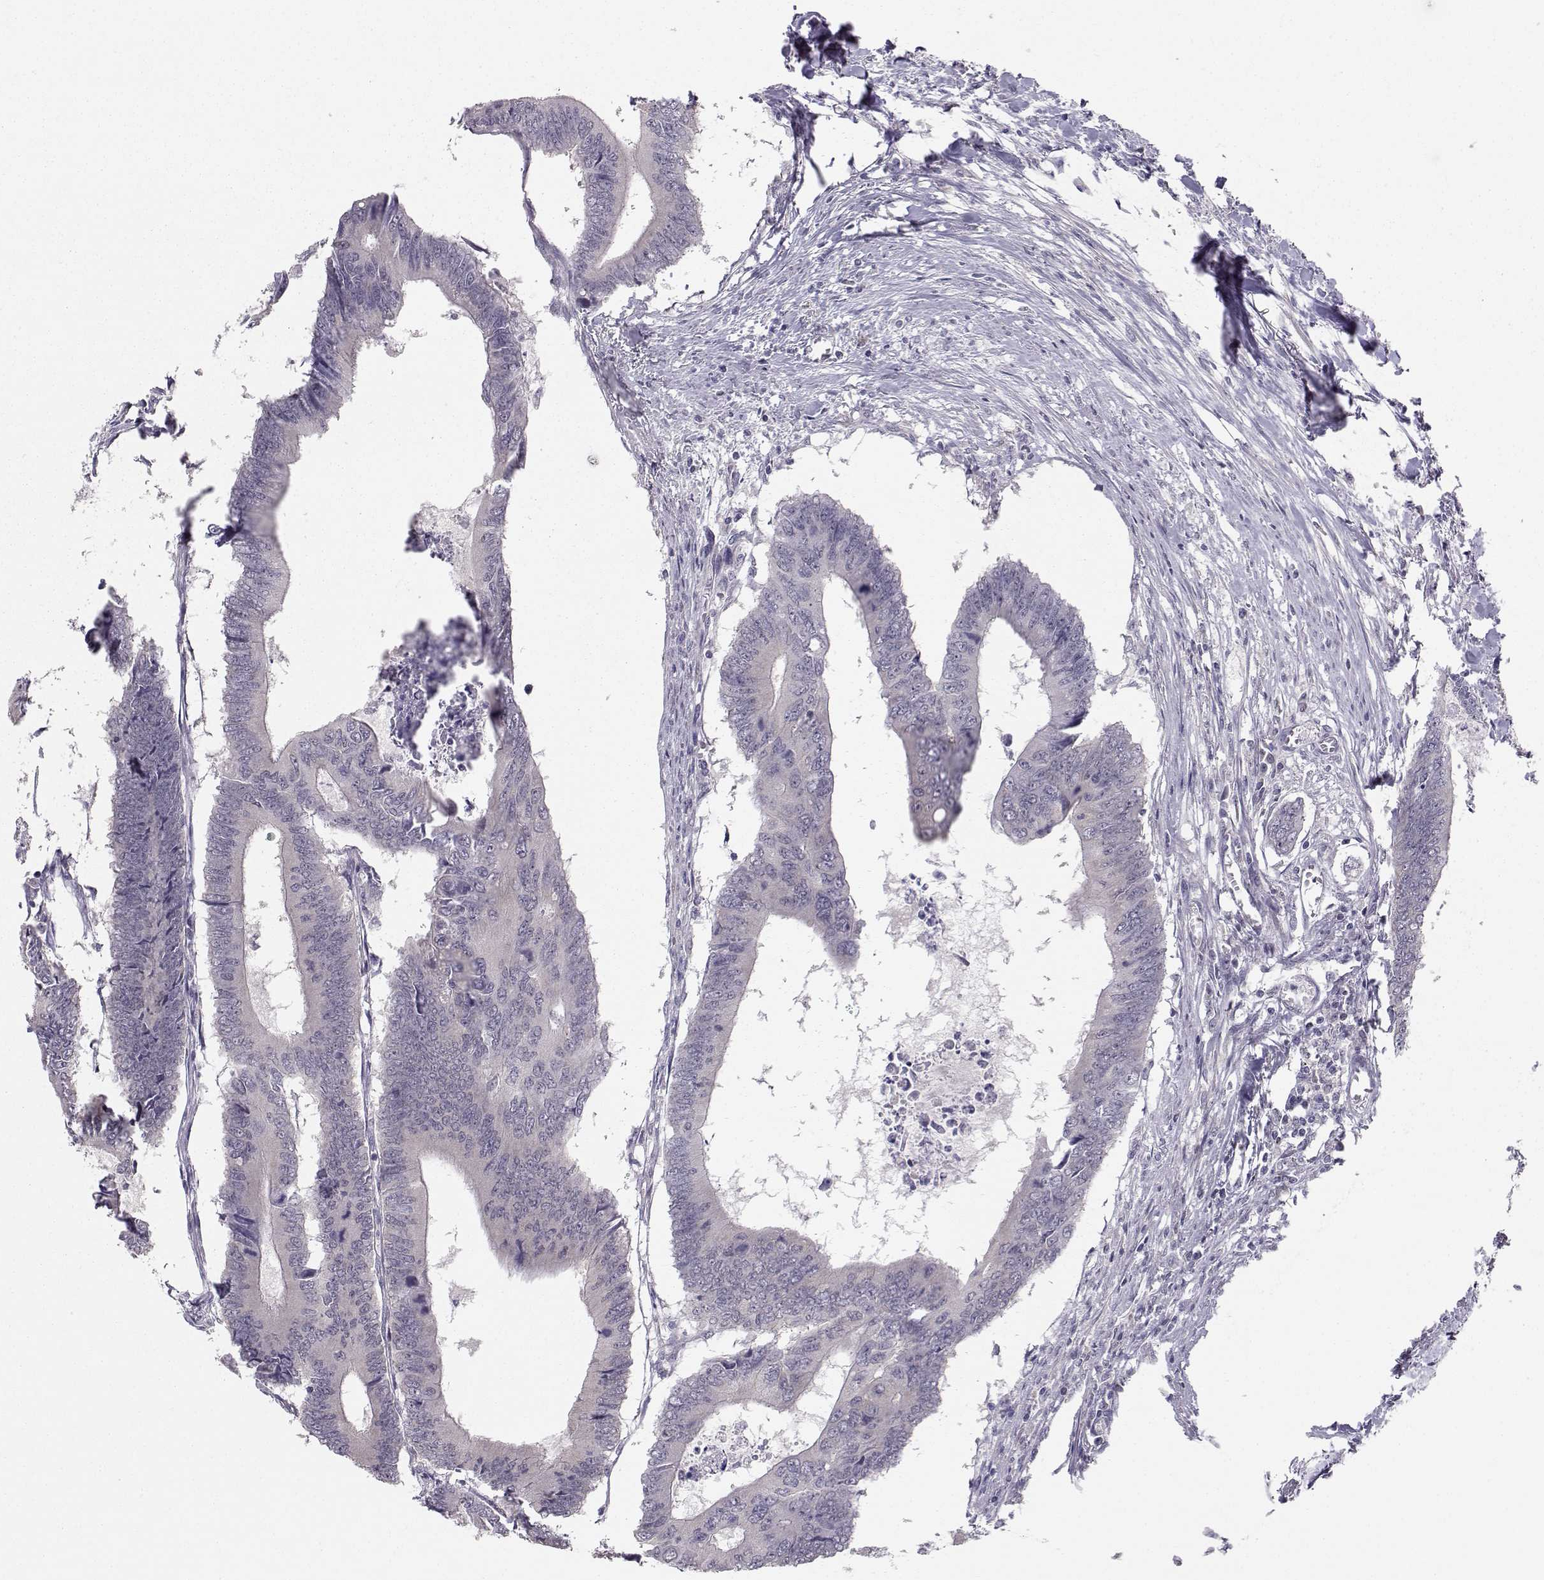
{"staining": {"intensity": "negative", "quantity": "none", "location": "none"}, "tissue": "colorectal cancer", "cell_type": "Tumor cells", "image_type": "cancer", "snomed": [{"axis": "morphology", "description": "Adenocarcinoma, NOS"}, {"axis": "topography", "description": "Colon"}], "caption": "Adenocarcinoma (colorectal) was stained to show a protein in brown. There is no significant positivity in tumor cells.", "gene": "KIF13B", "patient": {"sex": "male", "age": 53}}